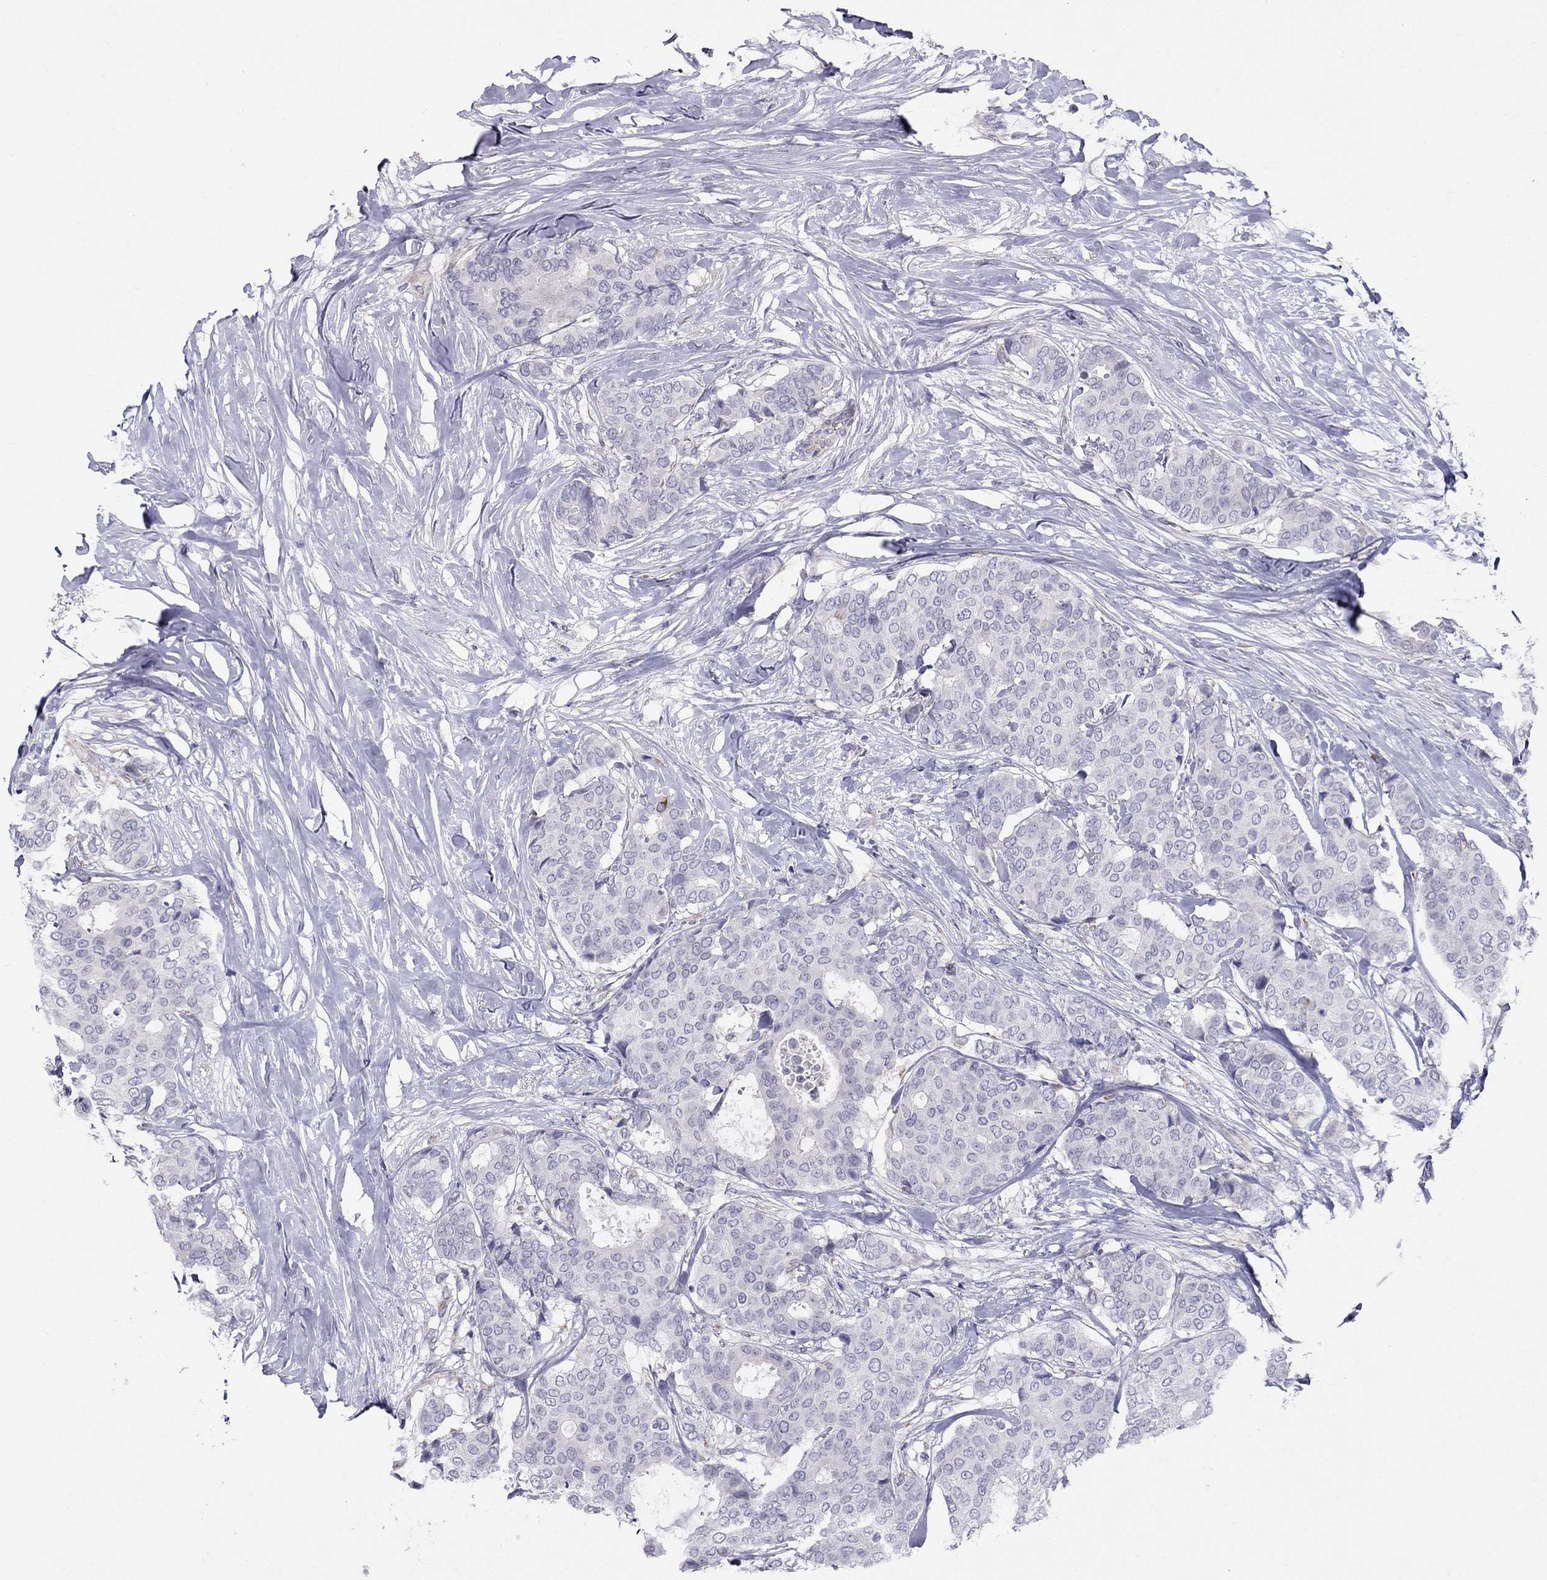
{"staining": {"intensity": "negative", "quantity": "none", "location": "none"}, "tissue": "breast cancer", "cell_type": "Tumor cells", "image_type": "cancer", "snomed": [{"axis": "morphology", "description": "Duct carcinoma"}, {"axis": "topography", "description": "Breast"}], "caption": "High power microscopy photomicrograph of an immunohistochemistry photomicrograph of breast cancer, revealing no significant expression in tumor cells.", "gene": "SPINT4", "patient": {"sex": "female", "age": 75}}